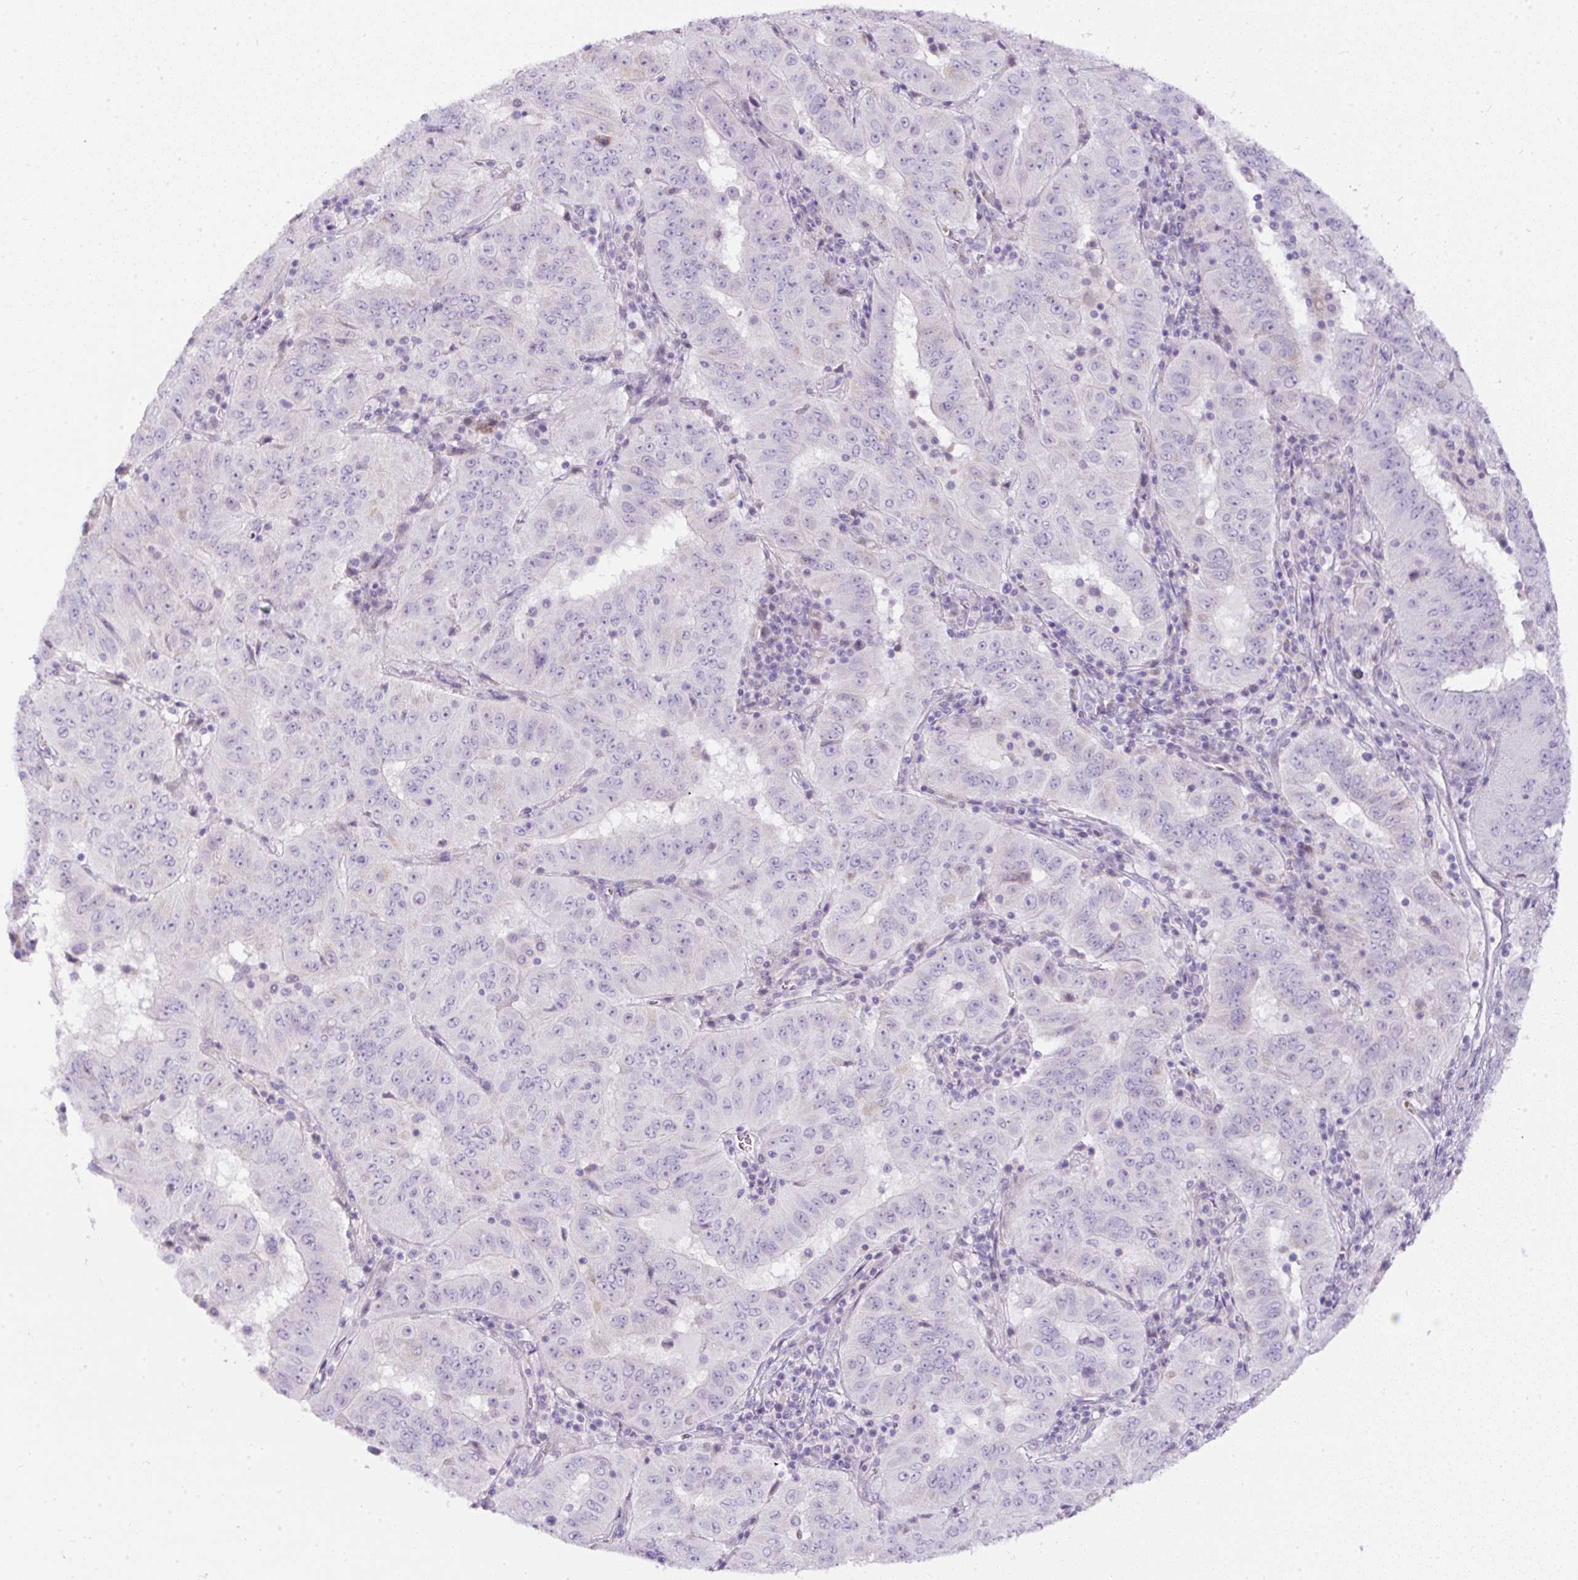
{"staining": {"intensity": "negative", "quantity": "none", "location": "none"}, "tissue": "pancreatic cancer", "cell_type": "Tumor cells", "image_type": "cancer", "snomed": [{"axis": "morphology", "description": "Adenocarcinoma, NOS"}, {"axis": "topography", "description": "Pancreas"}], "caption": "Tumor cells show no significant protein staining in adenocarcinoma (pancreatic).", "gene": "FGFBP3", "patient": {"sex": "male", "age": 63}}